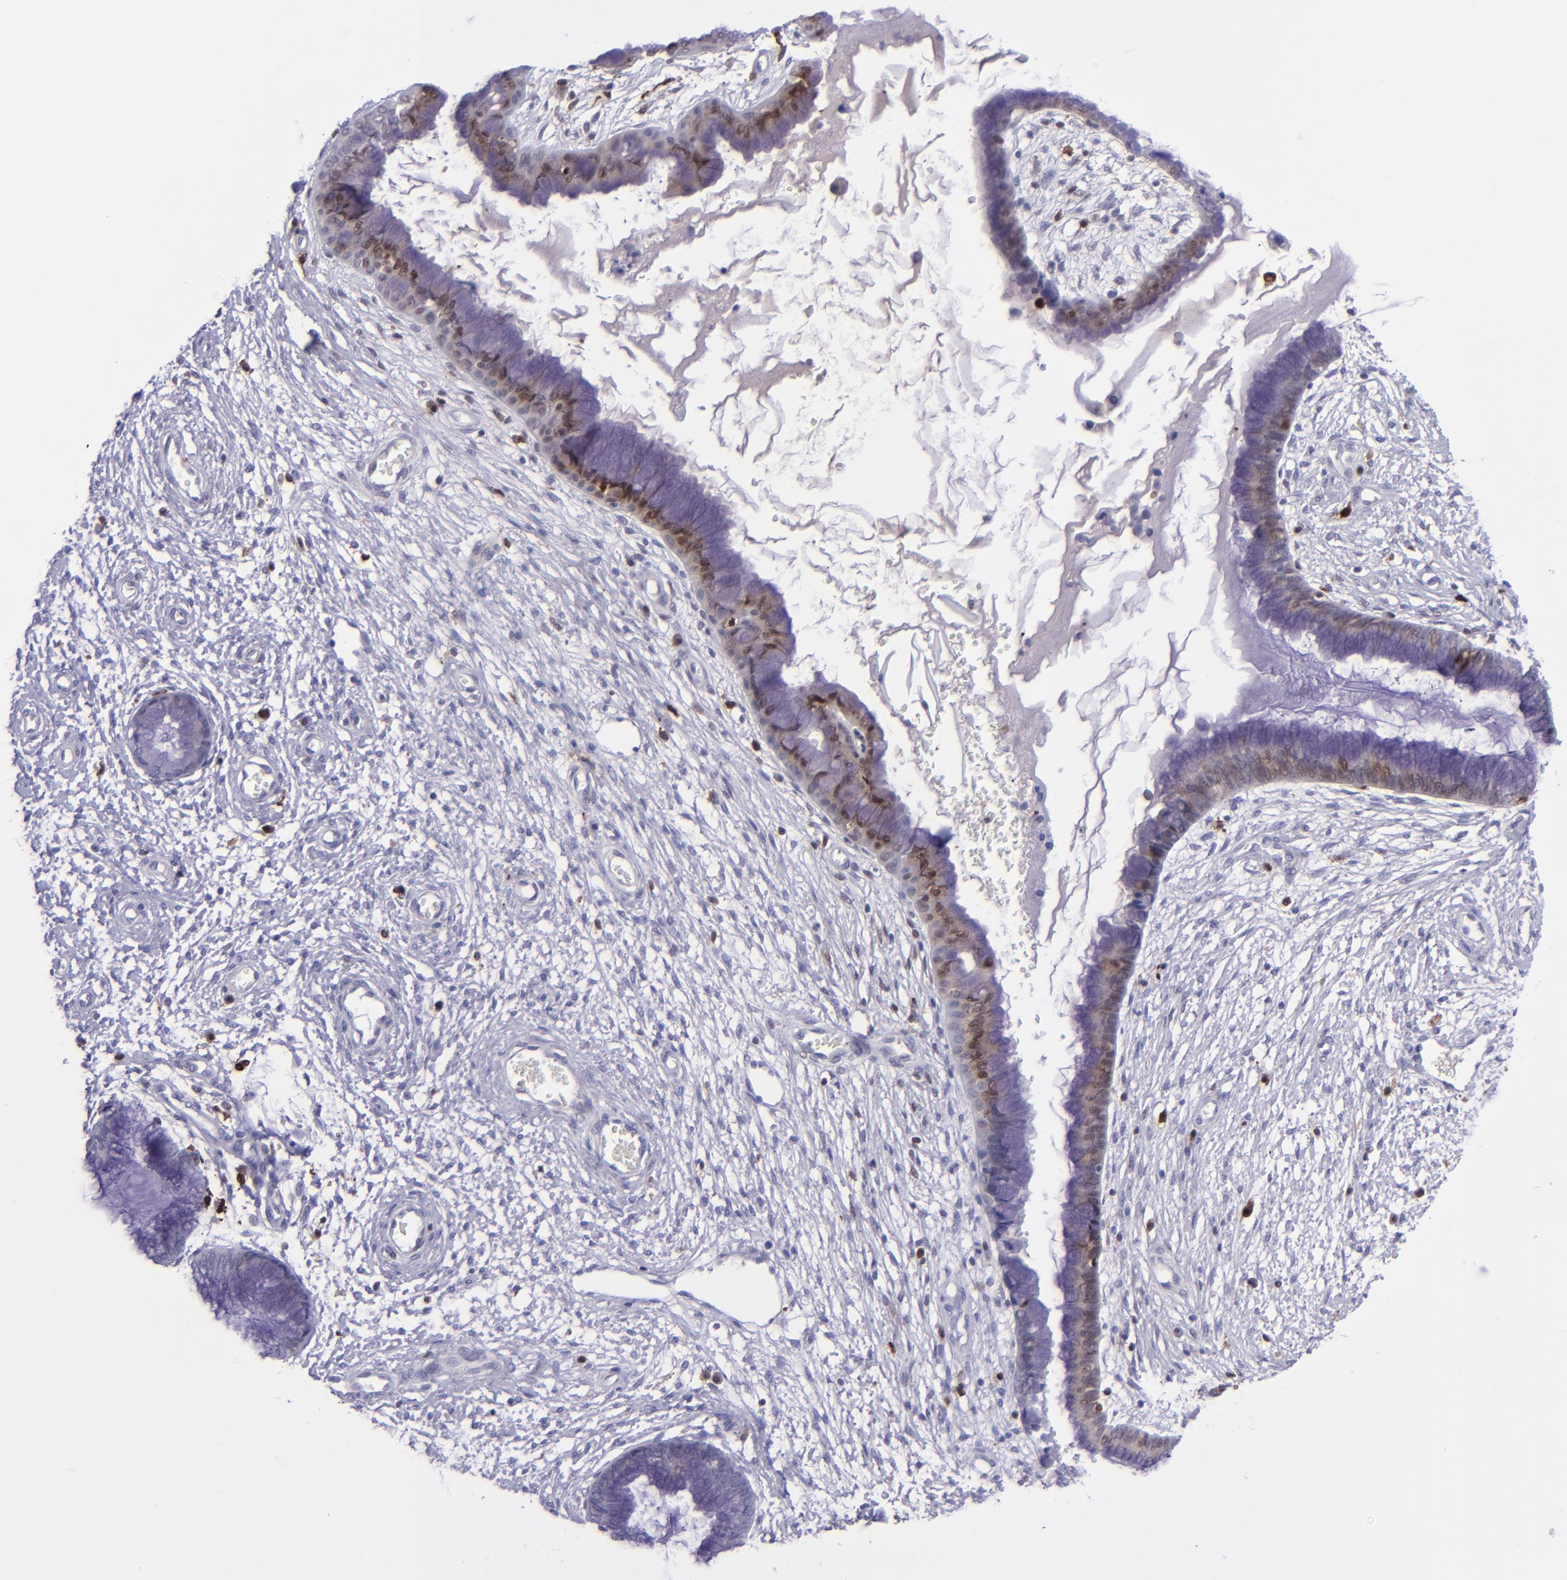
{"staining": {"intensity": "moderate", "quantity": ">75%", "location": "nuclear"}, "tissue": "cervix", "cell_type": "Glandular cells", "image_type": "normal", "snomed": [{"axis": "morphology", "description": "Normal tissue, NOS"}, {"axis": "topography", "description": "Cervix"}], "caption": "Immunohistochemistry (IHC) (DAB) staining of unremarkable cervix displays moderate nuclear protein positivity in approximately >75% of glandular cells.", "gene": "TYMP", "patient": {"sex": "female", "age": 55}}